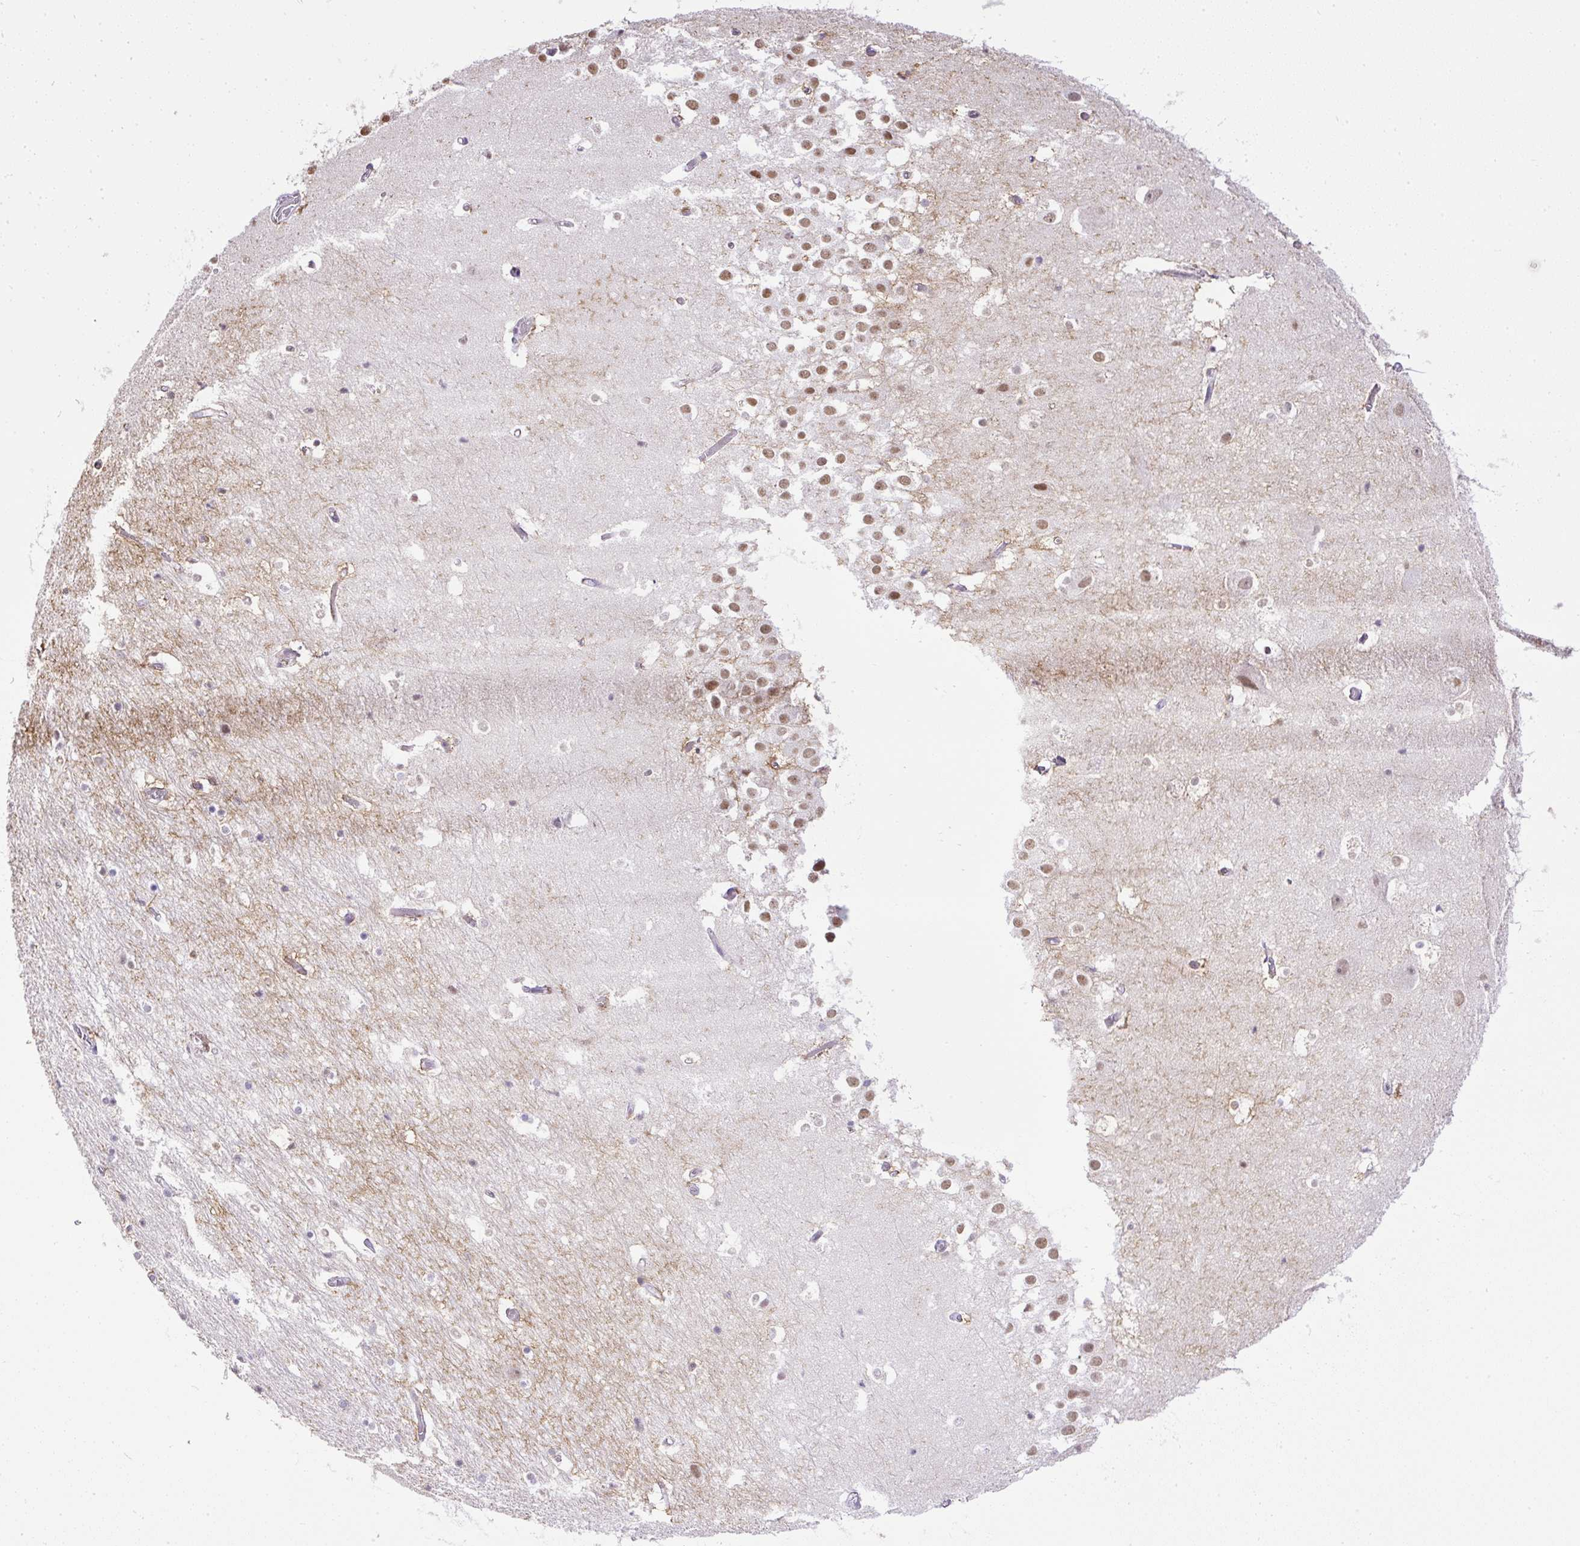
{"staining": {"intensity": "negative", "quantity": "none", "location": "none"}, "tissue": "hippocampus", "cell_type": "Glial cells", "image_type": "normal", "snomed": [{"axis": "morphology", "description": "Normal tissue, NOS"}, {"axis": "topography", "description": "Hippocampus"}], "caption": "Immunohistochemistry image of benign human hippocampus stained for a protein (brown), which exhibits no expression in glial cells.", "gene": "WNT10B", "patient": {"sex": "female", "age": 52}}